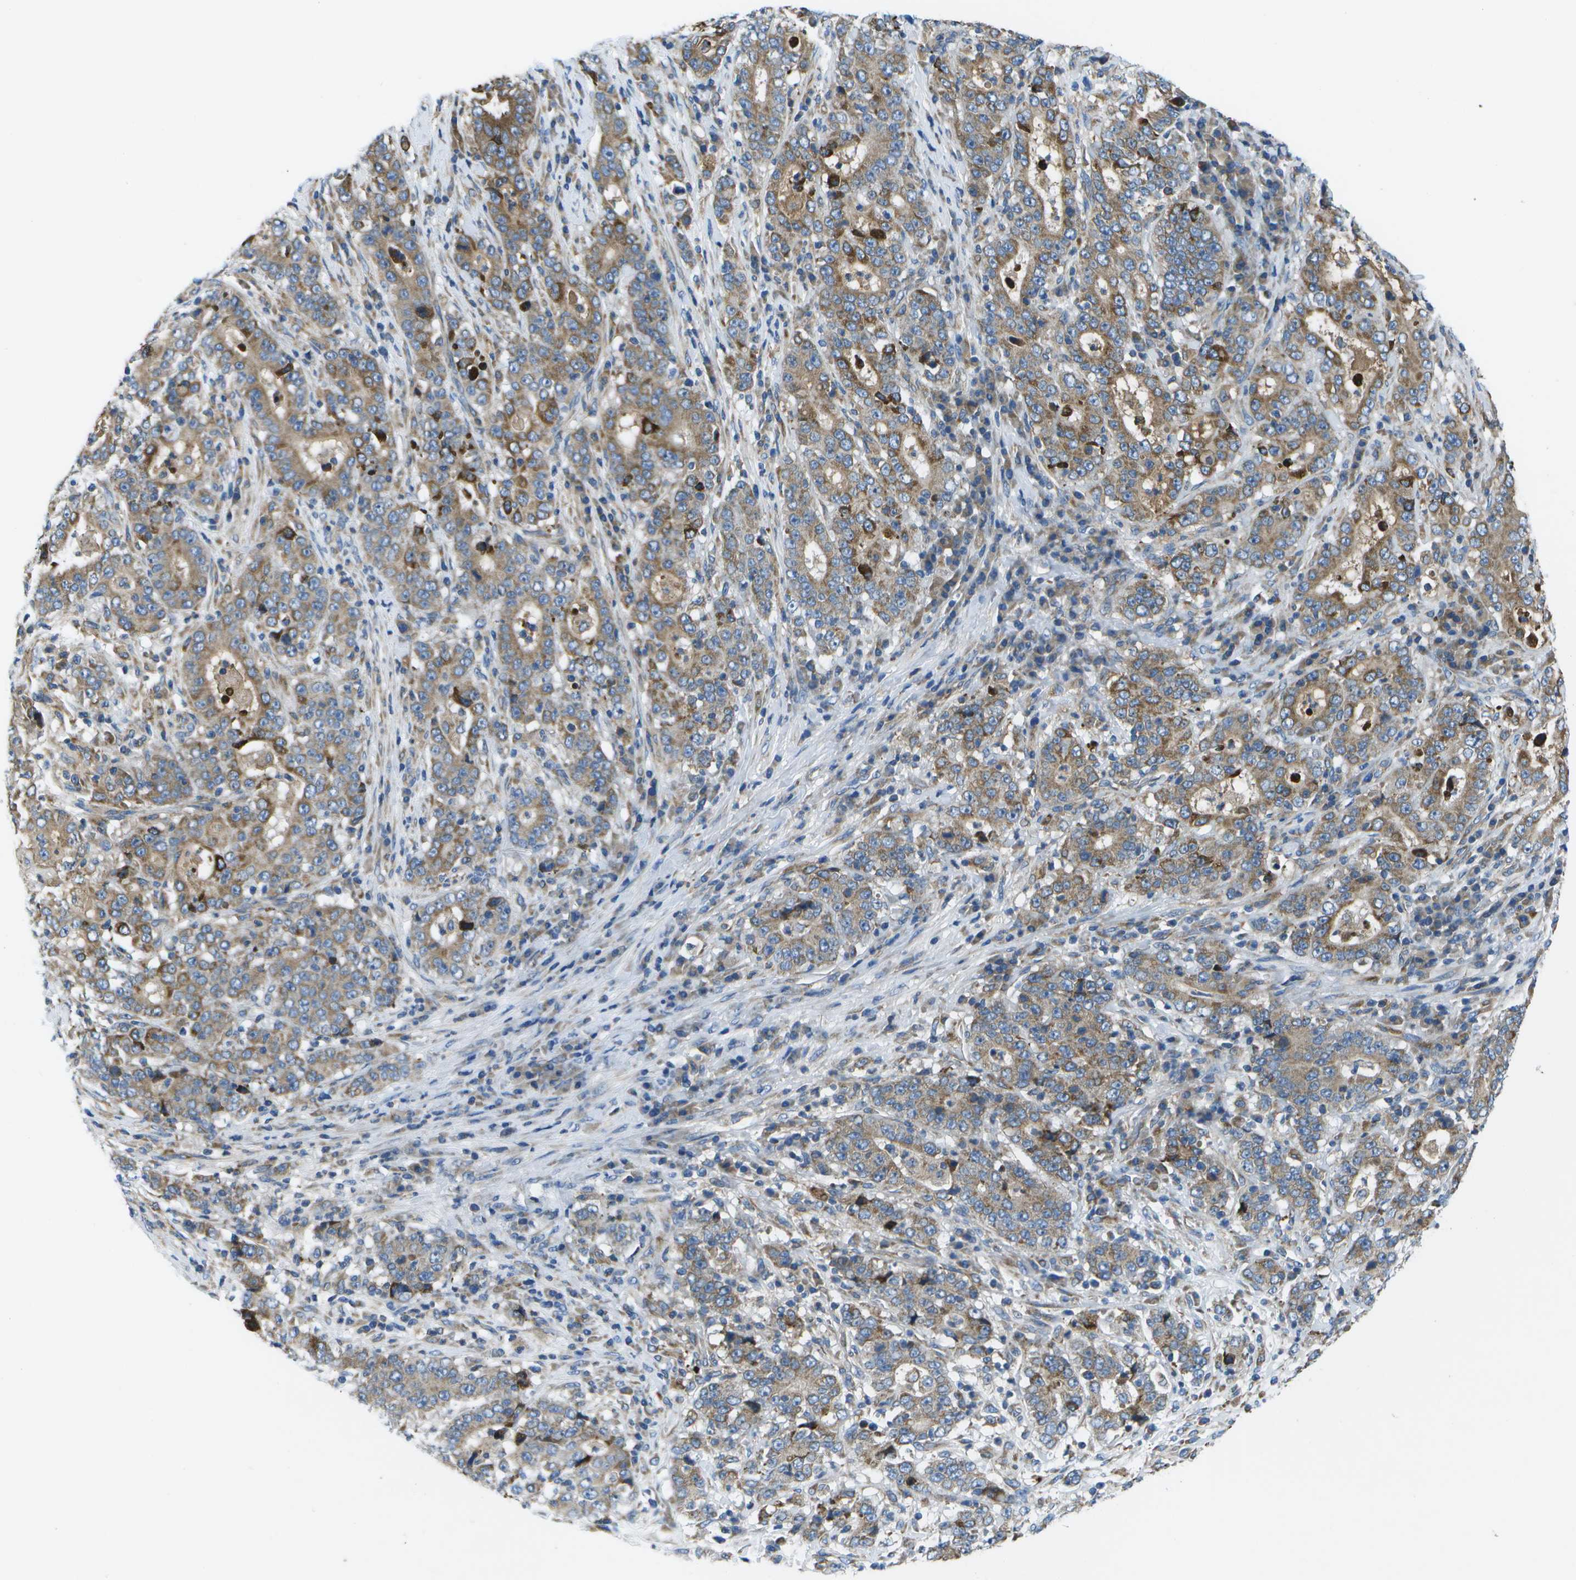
{"staining": {"intensity": "moderate", "quantity": ">75%", "location": "cytoplasmic/membranous"}, "tissue": "stomach cancer", "cell_type": "Tumor cells", "image_type": "cancer", "snomed": [{"axis": "morphology", "description": "Normal tissue, NOS"}, {"axis": "morphology", "description": "Adenocarcinoma, NOS"}, {"axis": "topography", "description": "Stomach, upper"}, {"axis": "topography", "description": "Stomach"}], "caption": "Brown immunohistochemical staining in human stomach cancer (adenocarcinoma) demonstrates moderate cytoplasmic/membranous expression in approximately >75% of tumor cells.", "gene": "GDF5", "patient": {"sex": "male", "age": 59}}